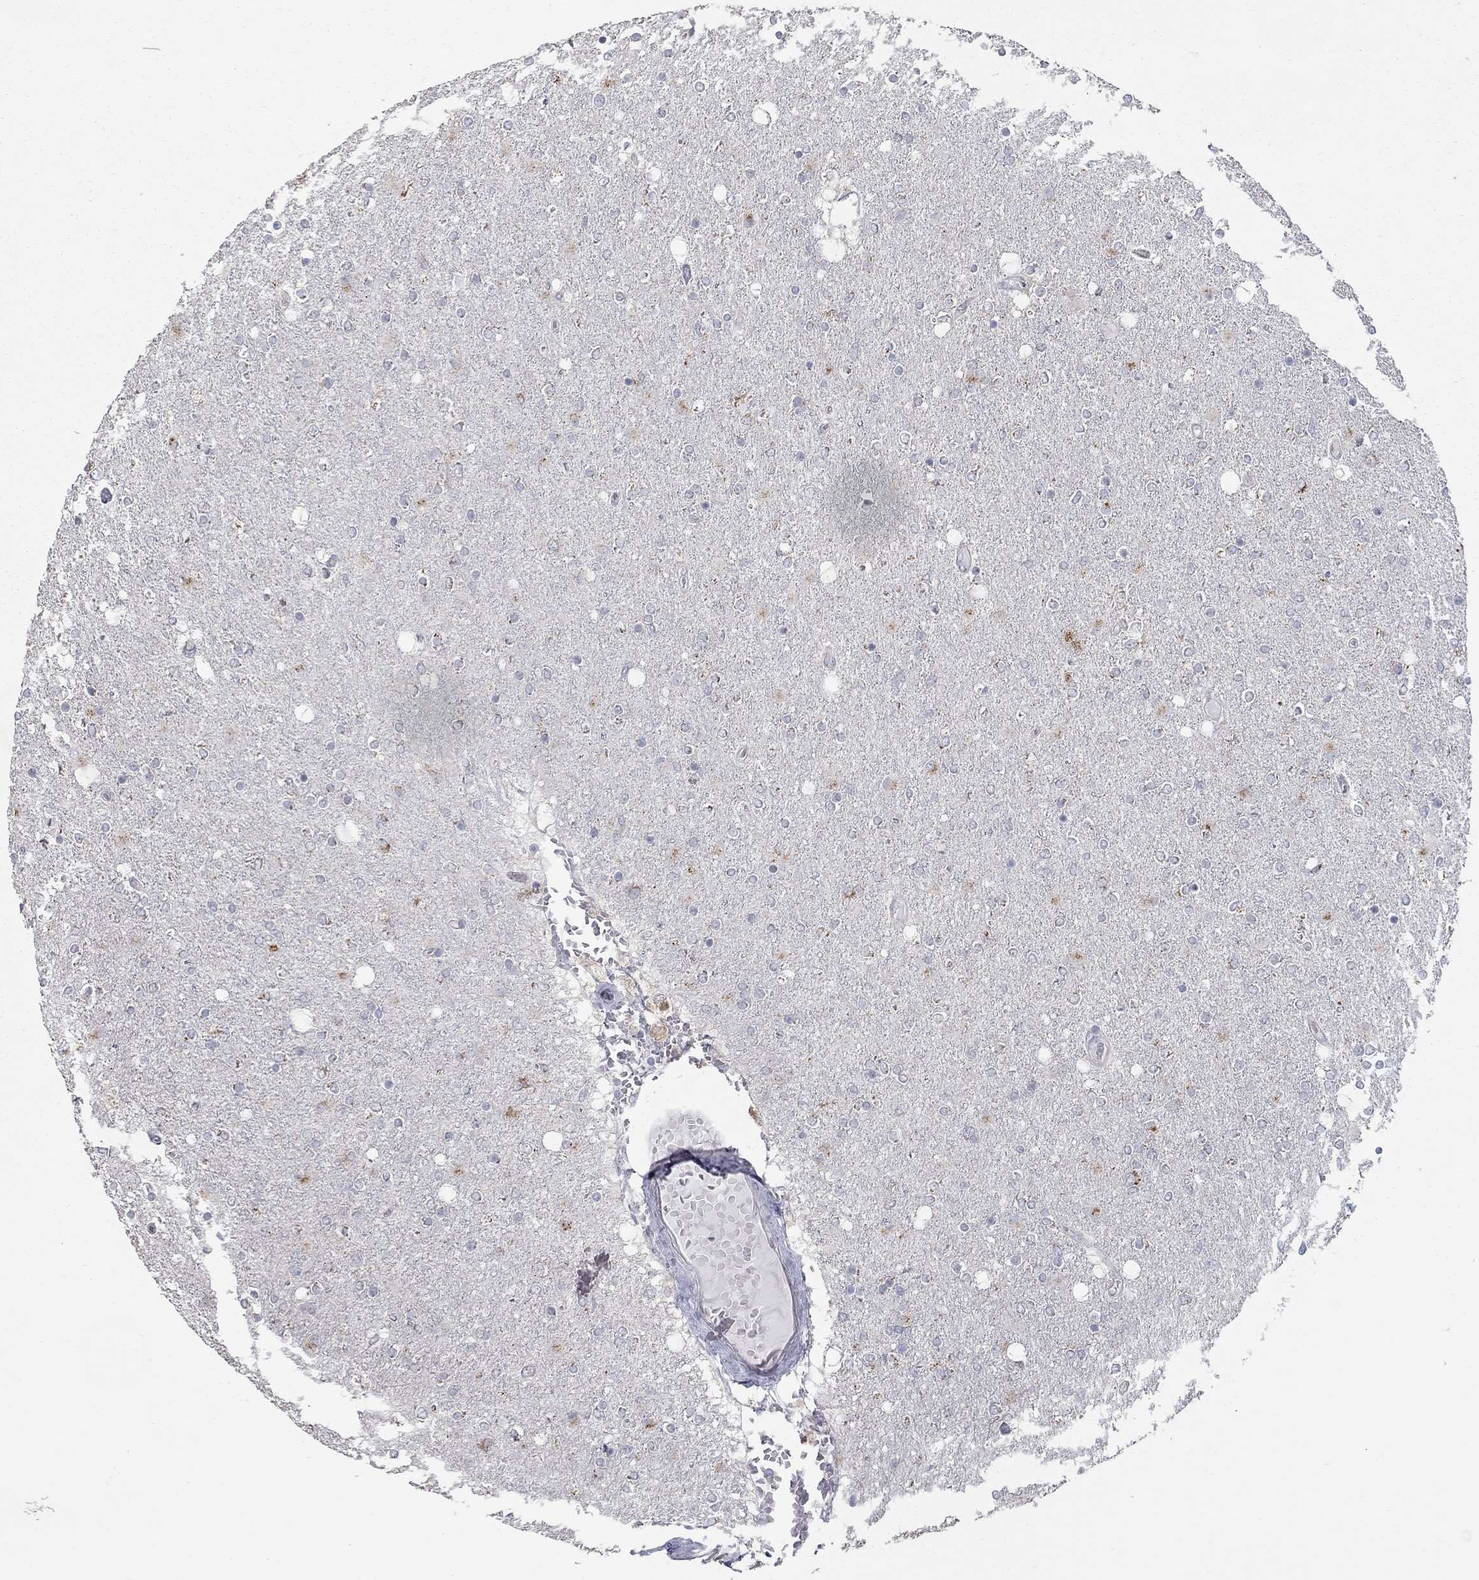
{"staining": {"intensity": "moderate", "quantity": "<25%", "location": "cytoplasmic/membranous"}, "tissue": "glioma", "cell_type": "Tumor cells", "image_type": "cancer", "snomed": [{"axis": "morphology", "description": "Glioma, malignant, High grade"}, {"axis": "topography", "description": "Cerebral cortex"}], "caption": "Protein expression analysis of human glioma reveals moderate cytoplasmic/membranous expression in approximately <25% of tumor cells. (Brightfield microscopy of DAB IHC at high magnification).", "gene": "KIAA0319L", "patient": {"sex": "male", "age": 70}}